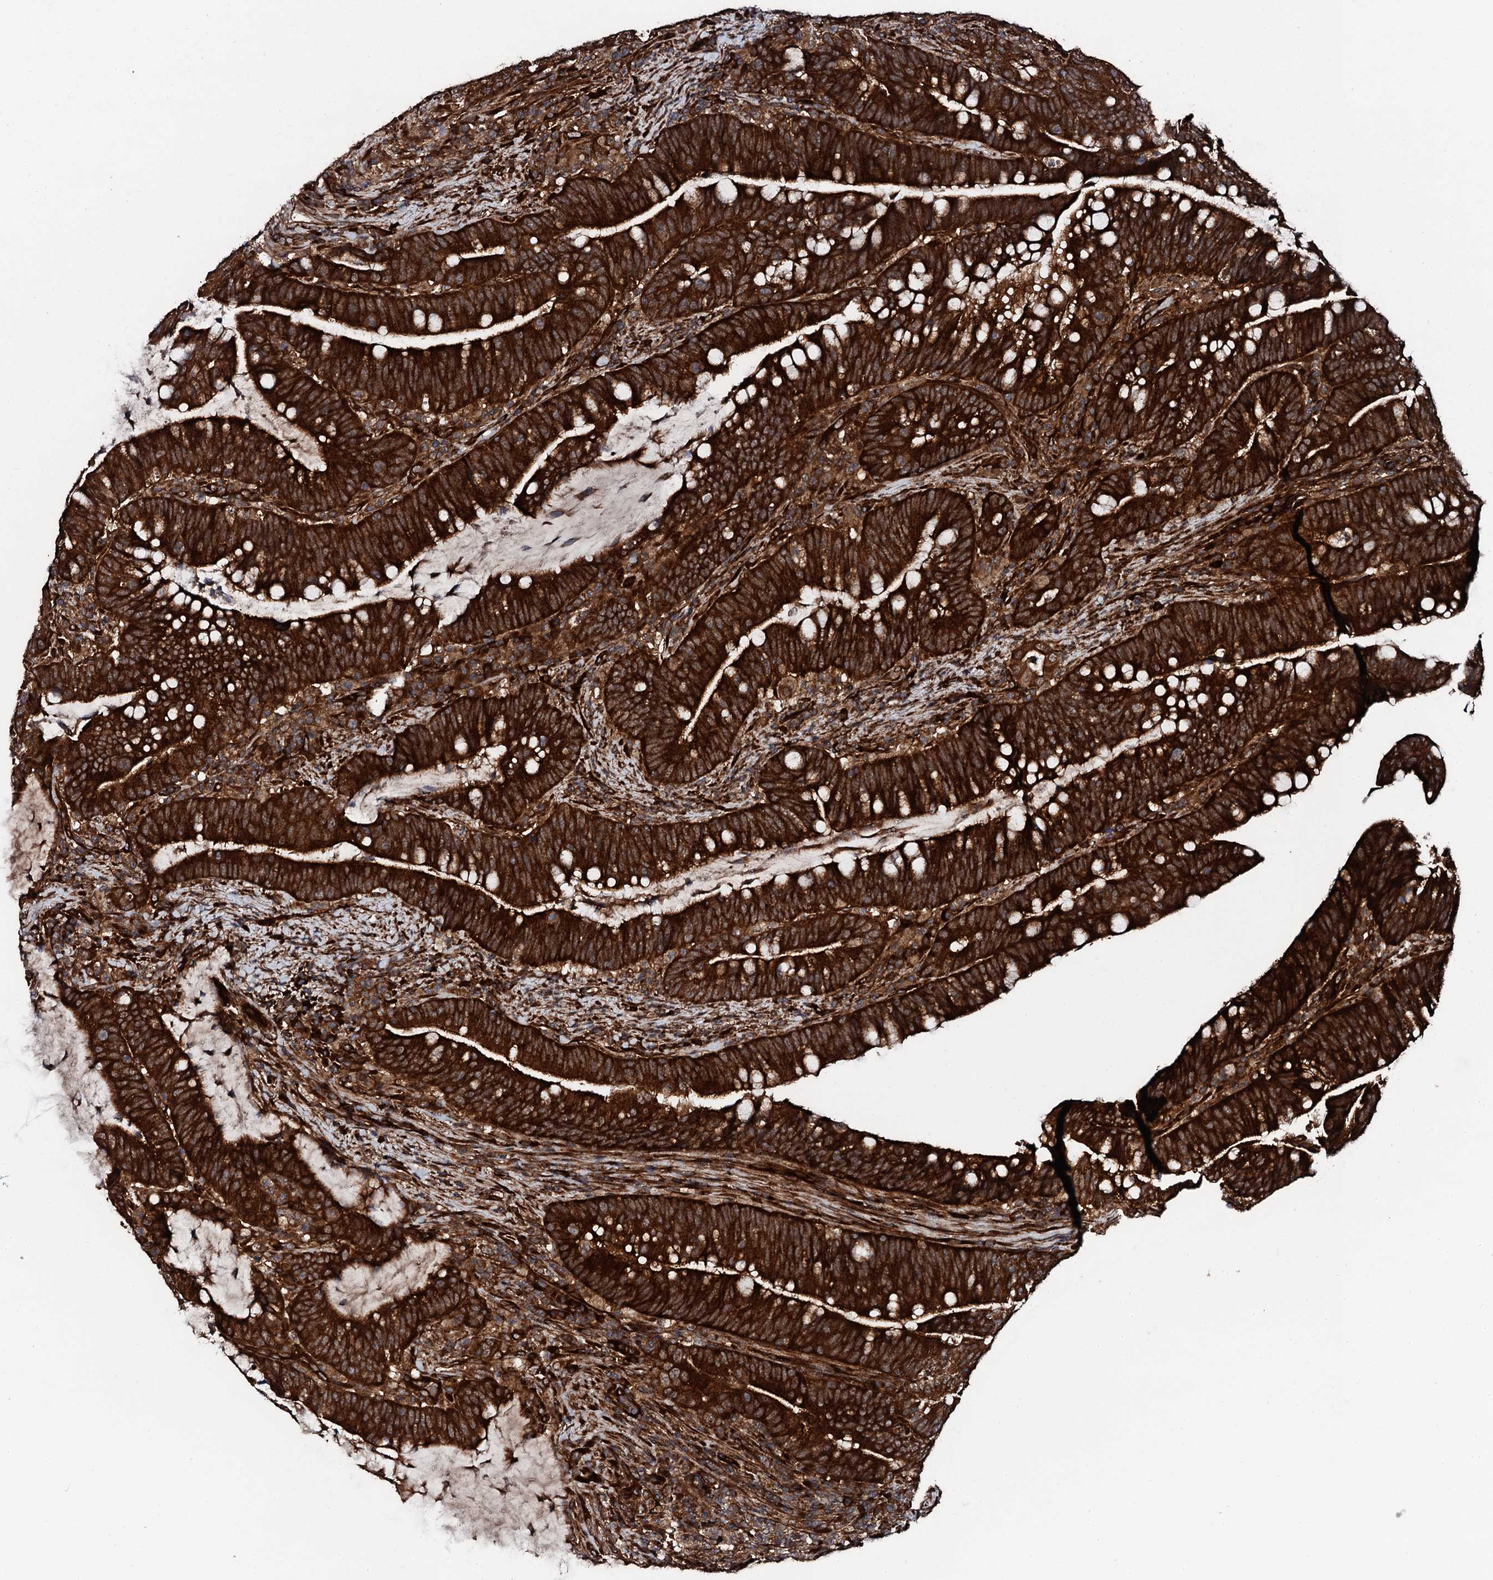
{"staining": {"intensity": "strong", "quantity": ">75%", "location": "cytoplasmic/membranous"}, "tissue": "colorectal cancer", "cell_type": "Tumor cells", "image_type": "cancer", "snomed": [{"axis": "morphology", "description": "Adenocarcinoma, NOS"}, {"axis": "topography", "description": "Colon"}], "caption": "Approximately >75% of tumor cells in human colorectal adenocarcinoma show strong cytoplasmic/membranous protein staining as visualized by brown immunohistochemical staining.", "gene": "FLYWCH1", "patient": {"sex": "female", "age": 66}}